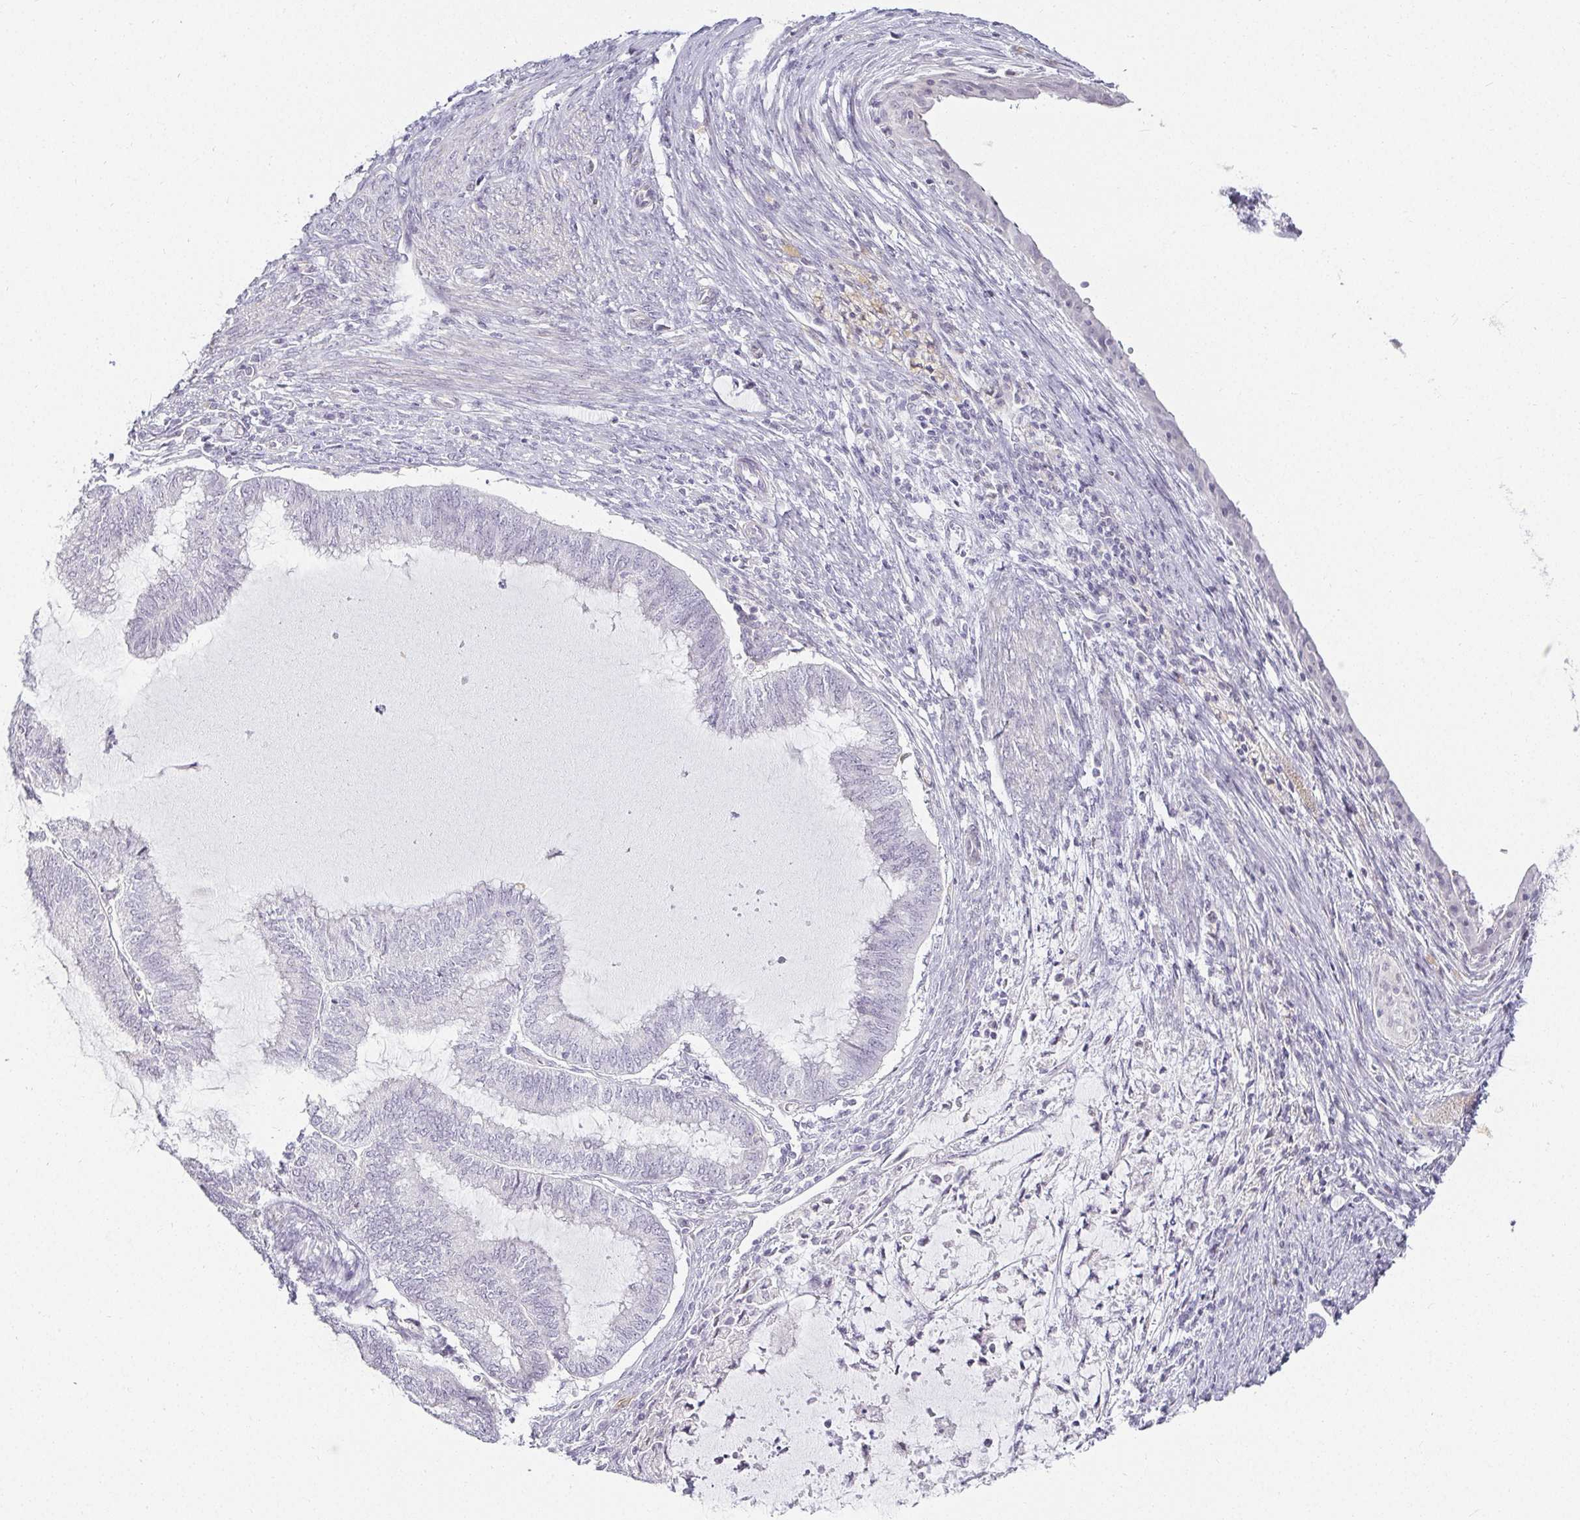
{"staining": {"intensity": "negative", "quantity": "none", "location": "none"}, "tissue": "endometrial cancer", "cell_type": "Tumor cells", "image_type": "cancer", "snomed": [{"axis": "morphology", "description": "Adenocarcinoma, NOS"}, {"axis": "topography", "description": "Endometrium"}], "caption": "Human endometrial cancer stained for a protein using IHC exhibits no positivity in tumor cells.", "gene": "ACAN", "patient": {"sex": "female", "age": 79}}